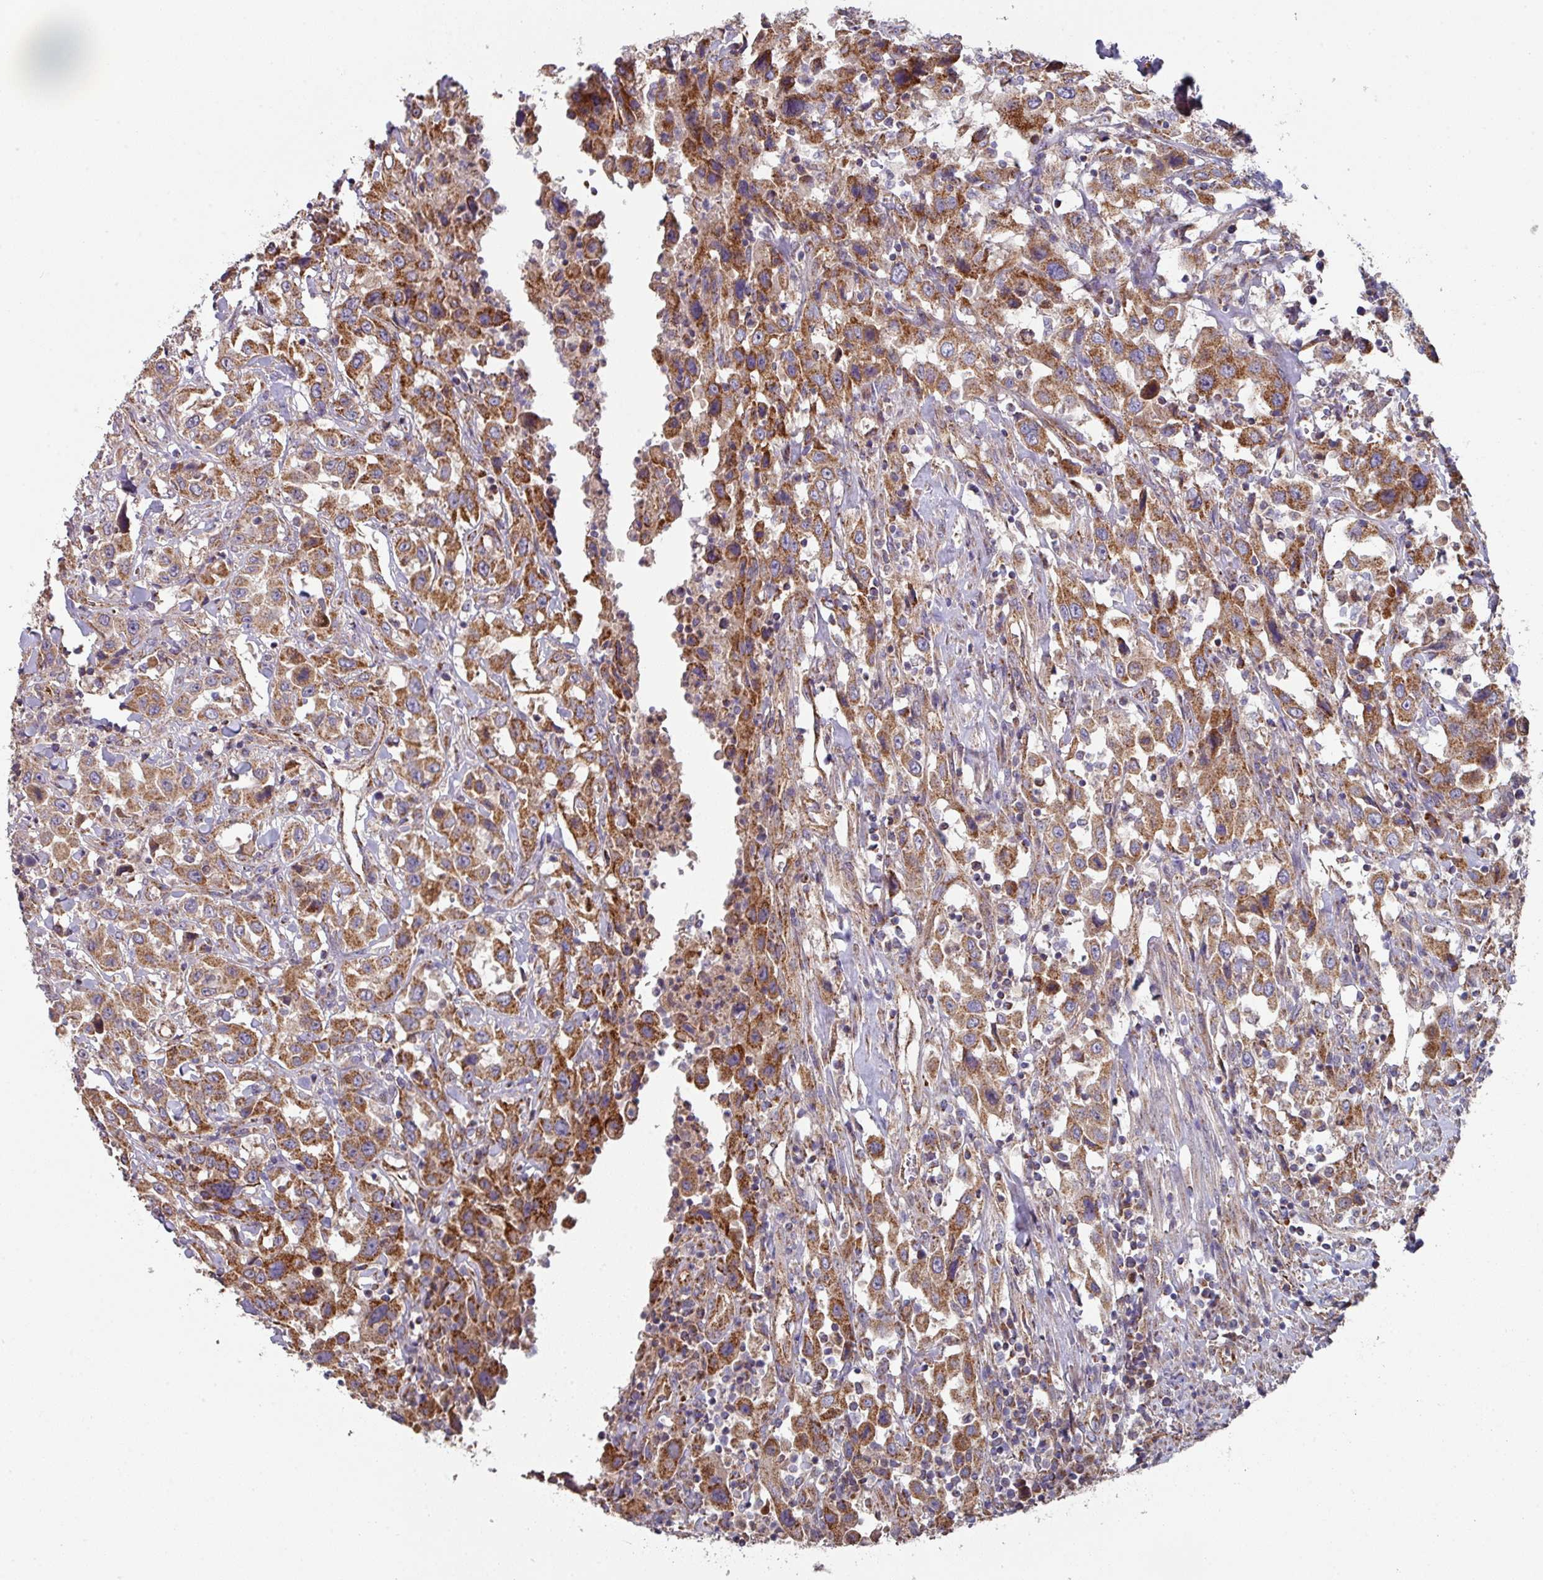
{"staining": {"intensity": "moderate", "quantity": ">75%", "location": "cytoplasmic/membranous"}, "tissue": "urothelial cancer", "cell_type": "Tumor cells", "image_type": "cancer", "snomed": [{"axis": "morphology", "description": "Urothelial carcinoma, High grade"}, {"axis": "topography", "description": "Urinary bladder"}], "caption": "An immunohistochemistry photomicrograph of tumor tissue is shown. Protein staining in brown highlights moderate cytoplasmic/membranous positivity in high-grade urothelial carcinoma within tumor cells.", "gene": "DCAF12L2", "patient": {"sex": "male", "age": 61}}